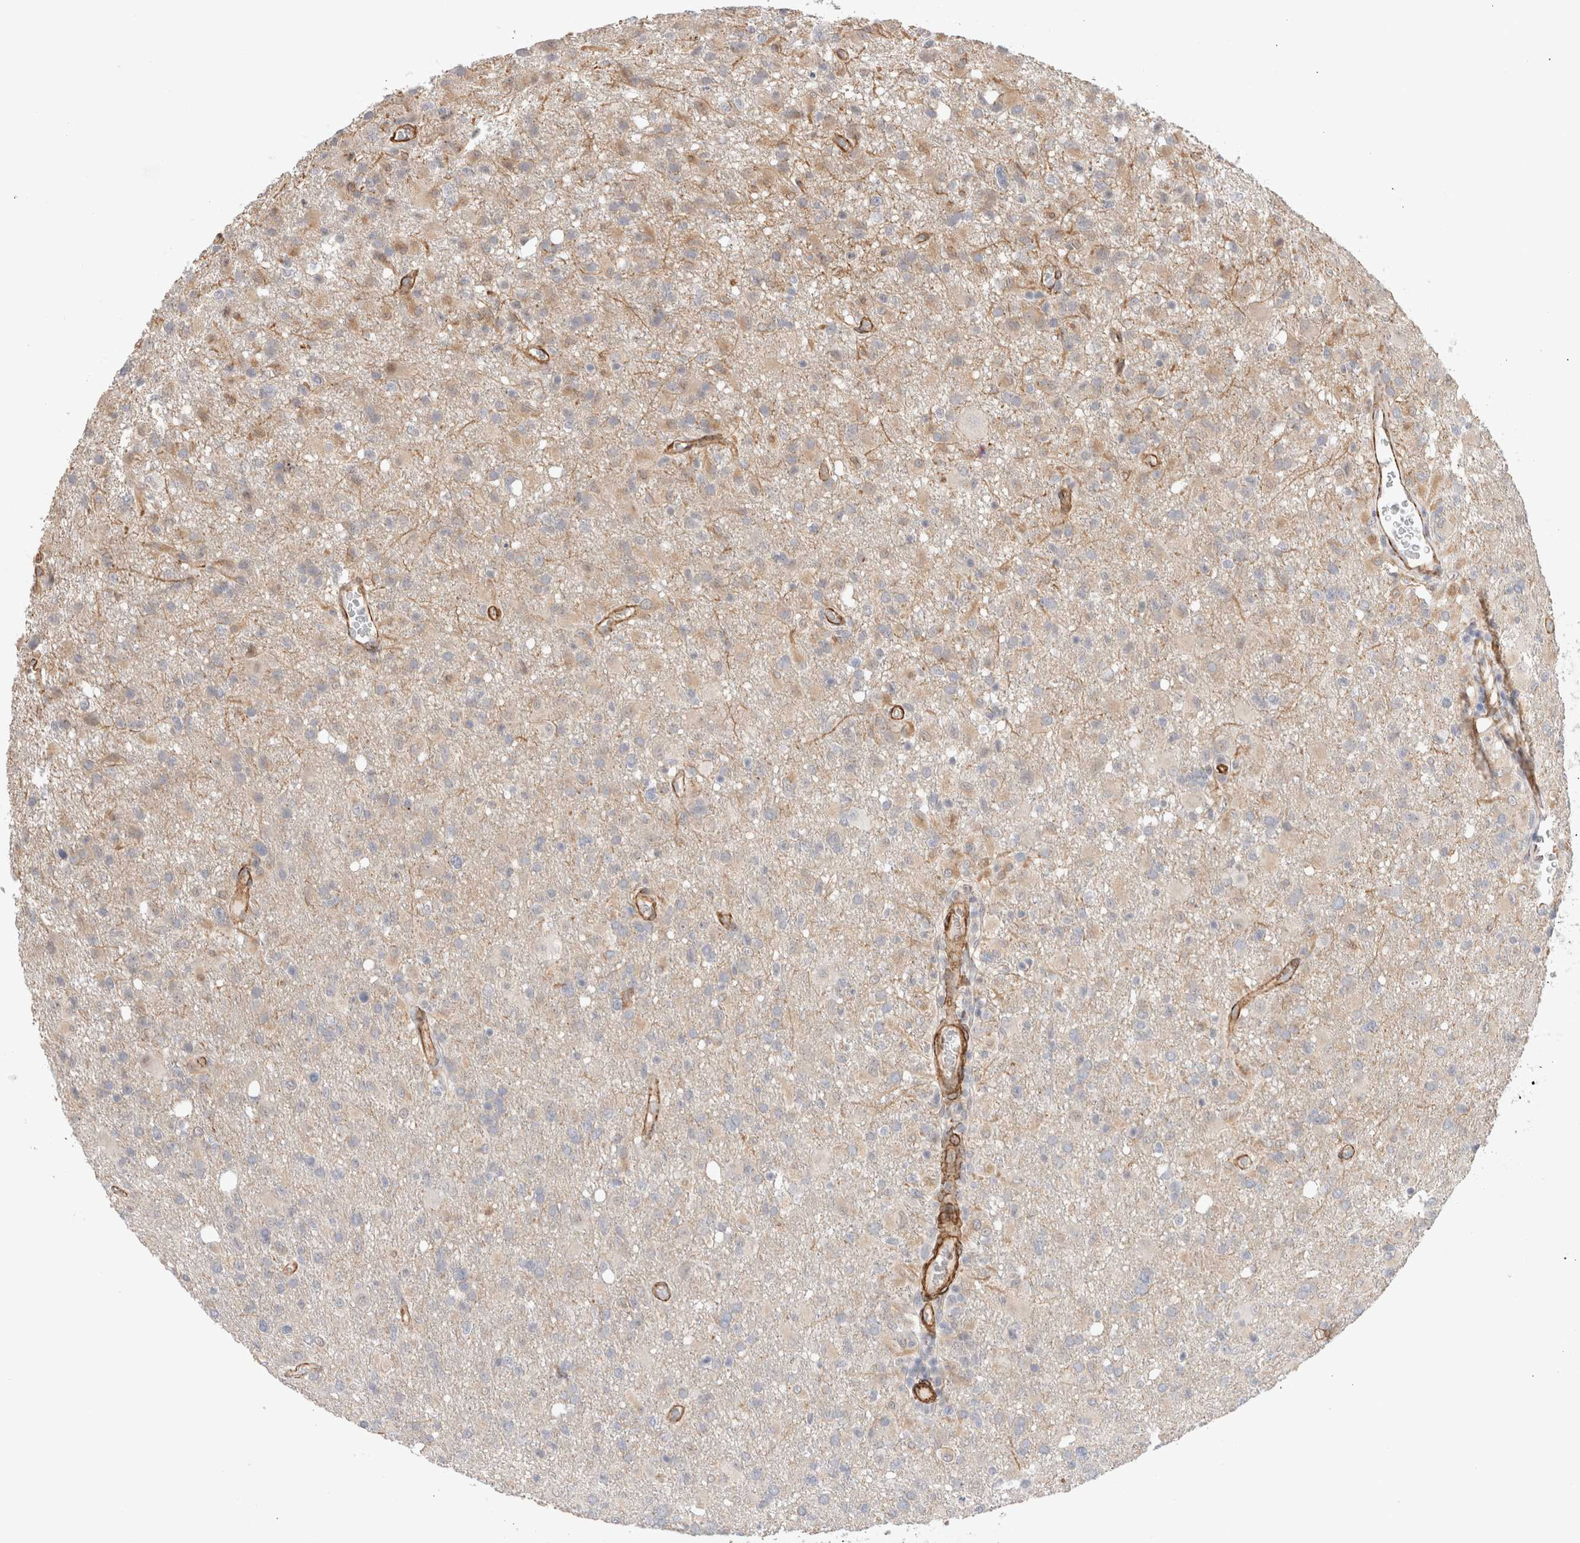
{"staining": {"intensity": "weak", "quantity": "<25%", "location": "cytoplasmic/membranous"}, "tissue": "glioma", "cell_type": "Tumor cells", "image_type": "cancer", "snomed": [{"axis": "morphology", "description": "Glioma, malignant, High grade"}, {"axis": "topography", "description": "Brain"}], "caption": "IHC of glioma exhibits no positivity in tumor cells.", "gene": "CAAP1", "patient": {"sex": "female", "age": 57}}